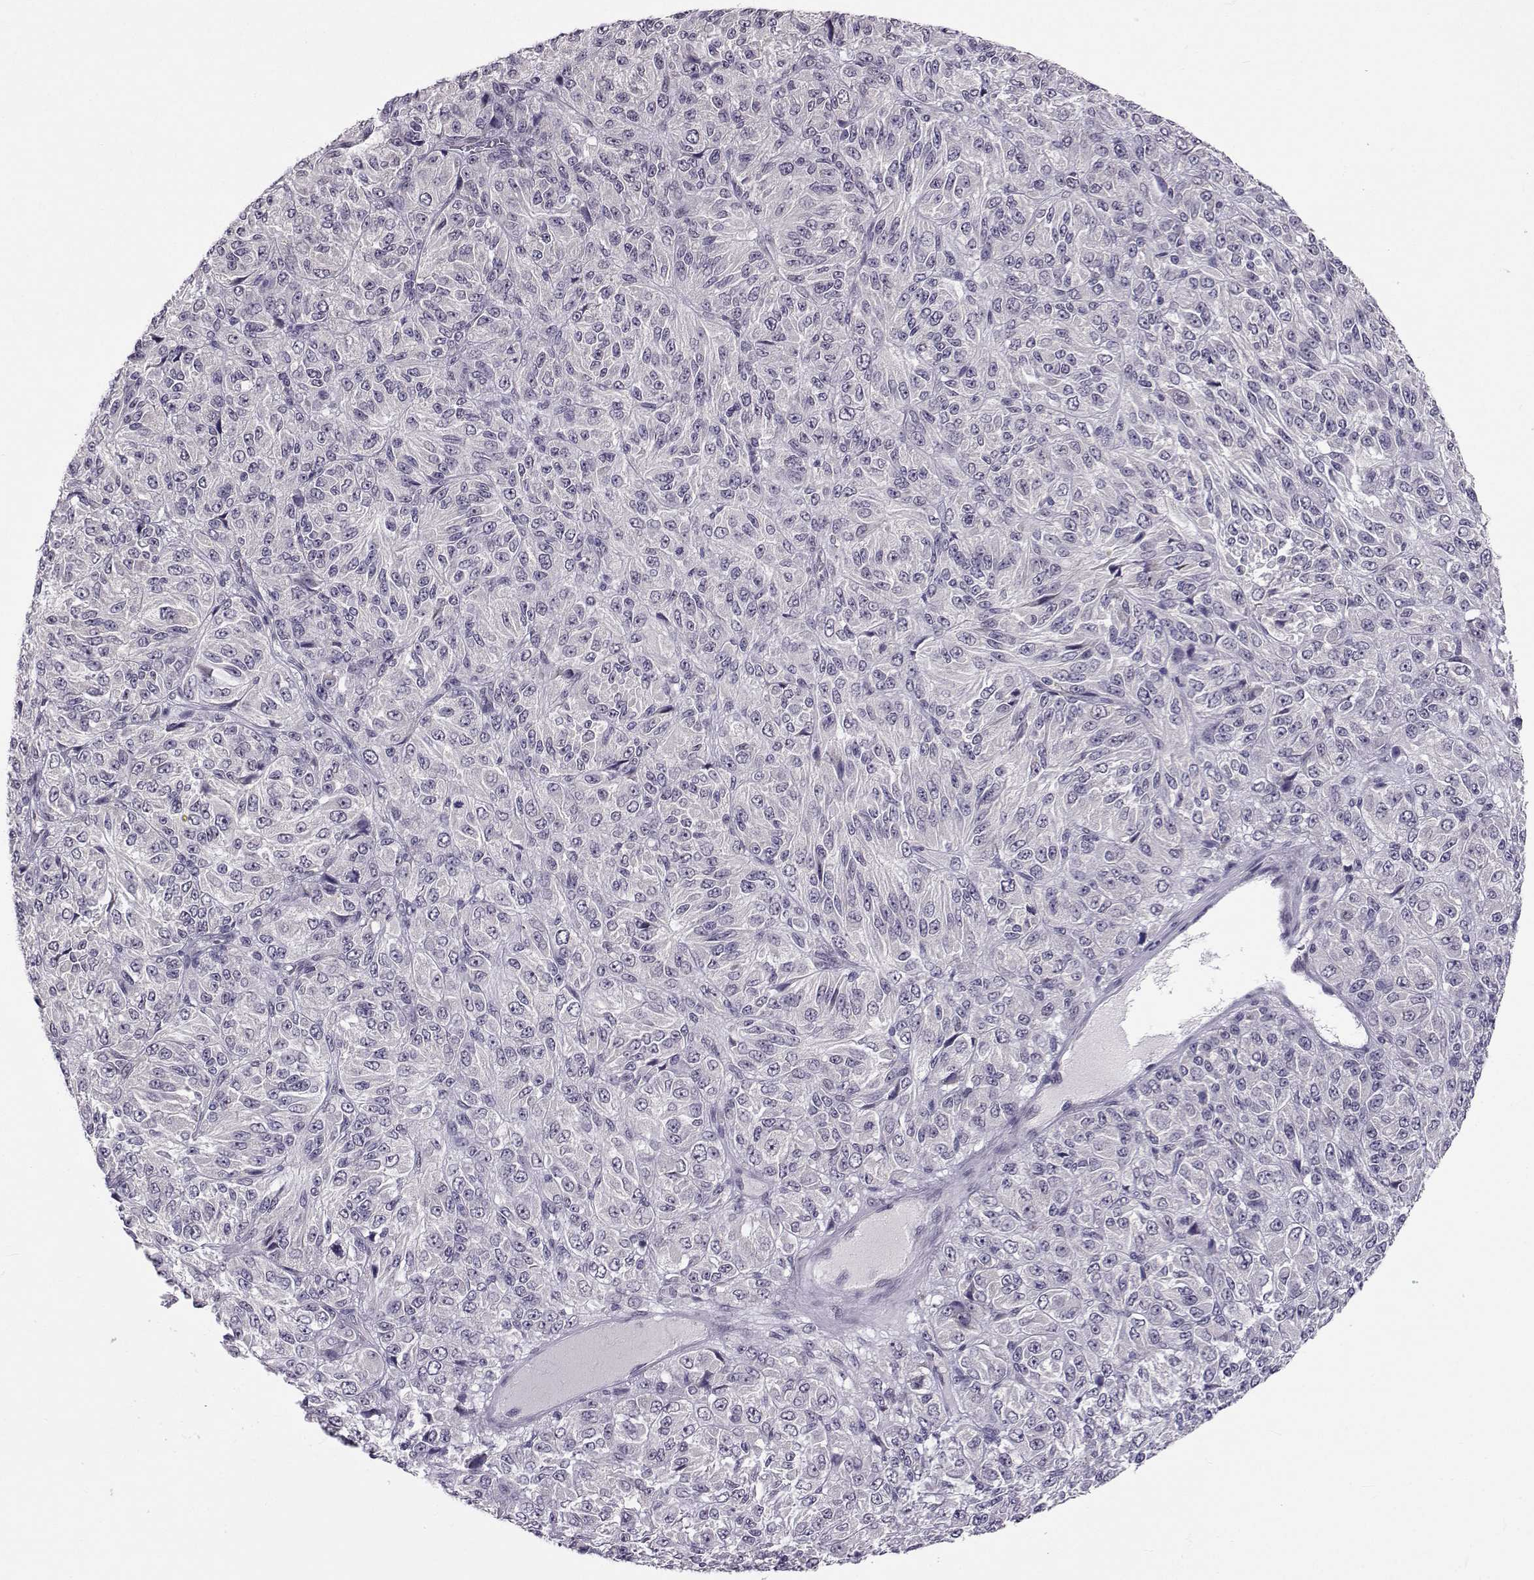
{"staining": {"intensity": "negative", "quantity": "none", "location": "none"}, "tissue": "melanoma", "cell_type": "Tumor cells", "image_type": "cancer", "snomed": [{"axis": "morphology", "description": "Malignant melanoma, Metastatic site"}, {"axis": "topography", "description": "Brain"}], "caption": "Protein analysis of melanoma reveals no significant positivity in tumor cells.", "gene": "SLC6A3", "patient": {"sex": "female", "age": 56}}